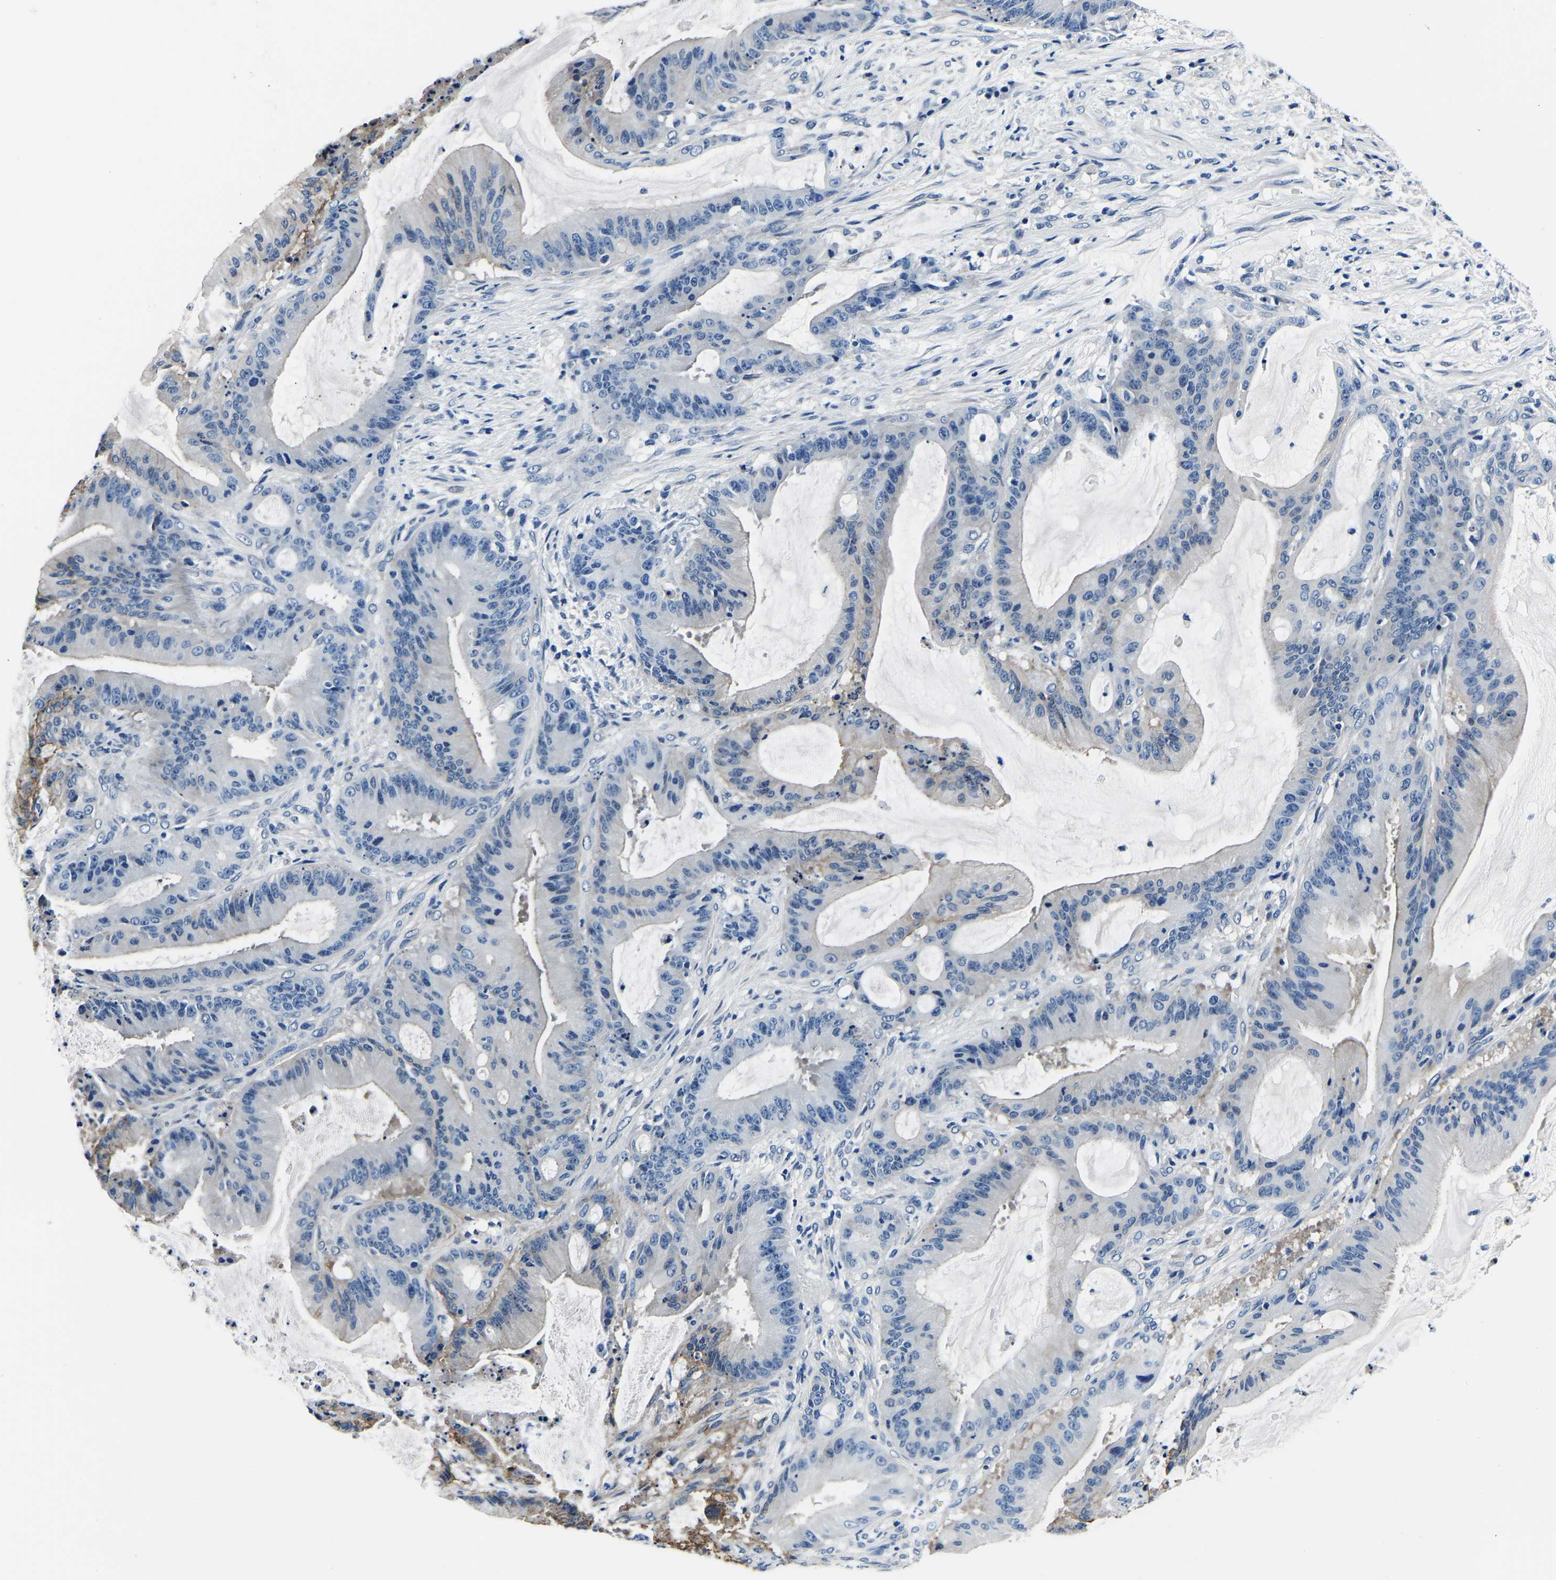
{"staining": {"intensity": "moderate", "quantity": "<25%", "location": "cytoplasmic/membranous"}, "tissue": "liver cancer", "cell_type": "Tumor cells", "image_type": "cancer", "snomed": [{"axis": "morphology", "description": "Normal tissue, NOS"}, {"axis": "morphology", "description": "Cholangiocarcinoma"}, {"axis": "topography", "description": "Liver"}, {"axis": "topography", "description": "Peripheral nerve tissue"}], "caption": "An immunohistochemistry (IHC) photomicrograph of tumor tissue is shown. Protein staining in brown shows moderate cytoplasmic/membranous positivity in liver cancer within tumor cells.", "gene": "ACO1", "patient": {"sex": "female", "age": 73}}